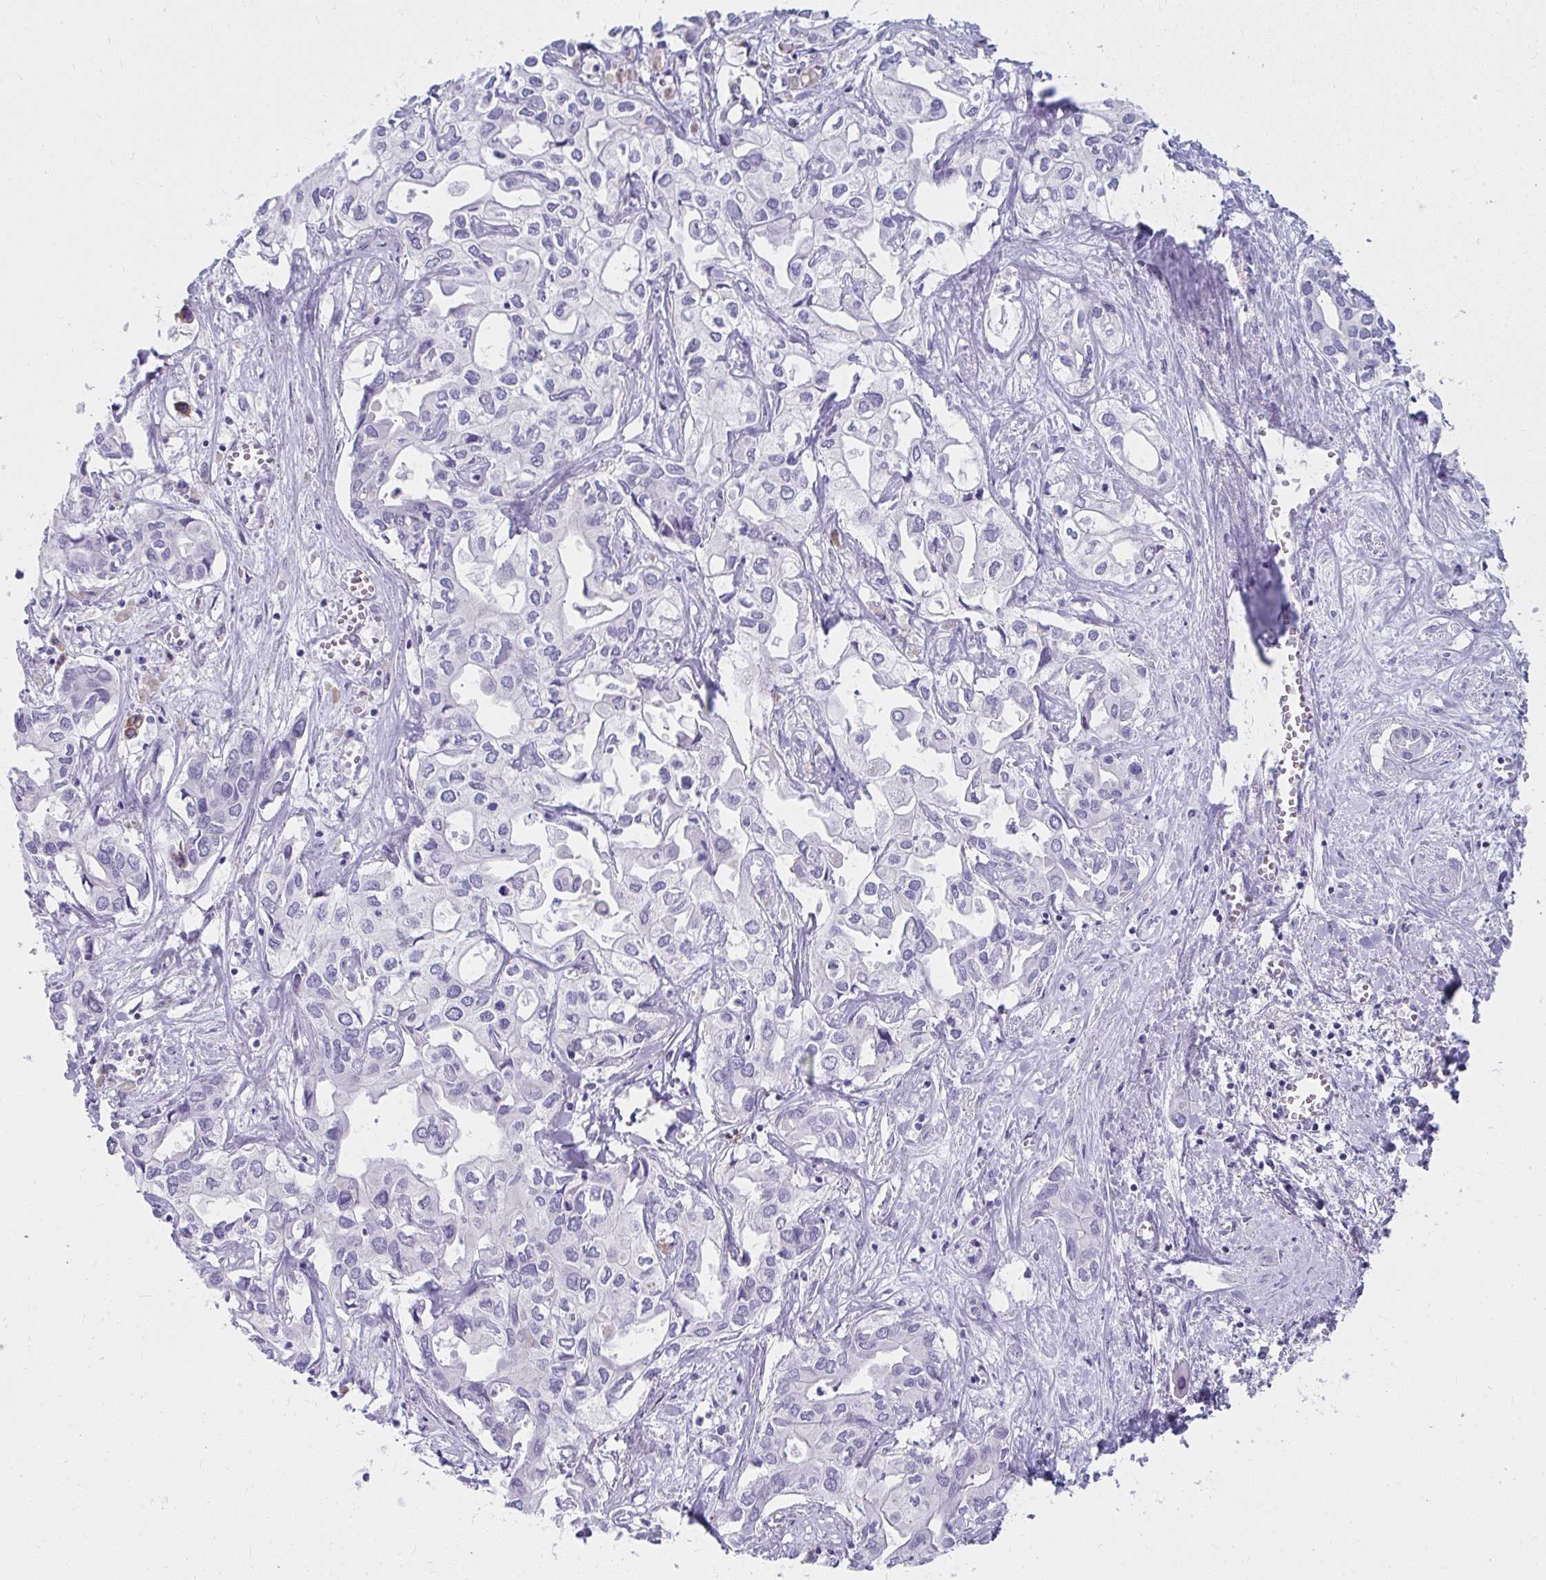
{"staining": {"intensity": "negative", "quantity": "none", "location": "none"}, "tissue": "liver cancer", "cell_type": "Tumor cells", "image_type": "cancer", "snomed": [{"axis": "morphology", "description": "Cholangiocarcinoma"}, {"axis": "topography", "description": "Liver"}], "caption": "Immunohistochemistry (IHC) micrograph of cholangiocarcinoma (liver) stained for a protein (brown), which displays no positivity in tumor cells.", "gene": "UGT3A2", "patient": {"sex": "female", "age": 64}}